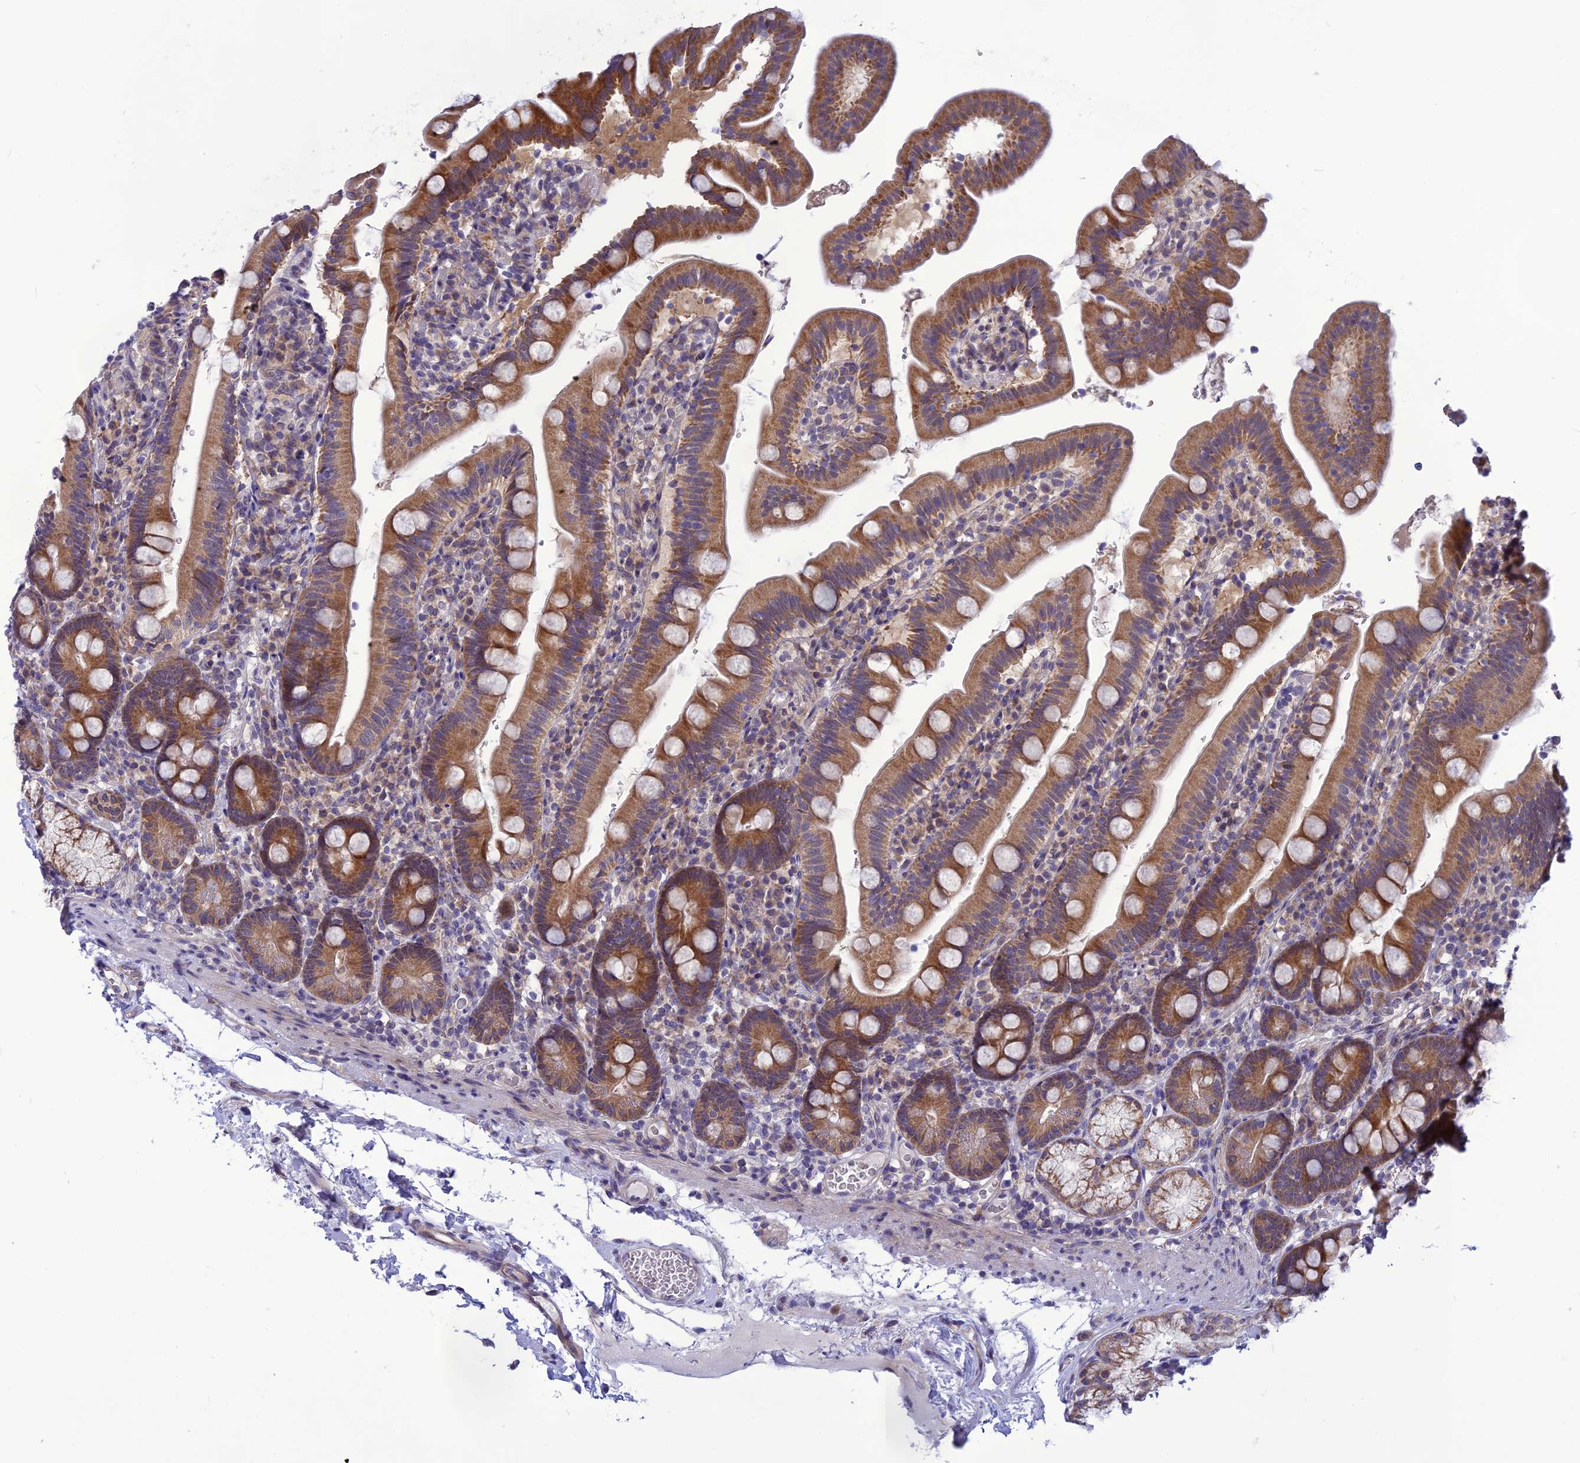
{"staining": {"intensity": "moderate", "quantity": ">75%", "location": "cytoplasmic/membranous"}, "tissue": "duodenum", "cell_type": "Glandular cells", "image_type": "normal", "snomed": [{"axis": "morphology", "description": "Normal tissue, NOS"}, {"axis": "topography", "description": "Duodenum"}], "caption": "Moderate cytoplasmic/membranous staining is appreciated in approximately >75% of glandular cells in normal duodenum.", "gene": "PSMF1", "patient": {"sex": "female", "age": 67}}